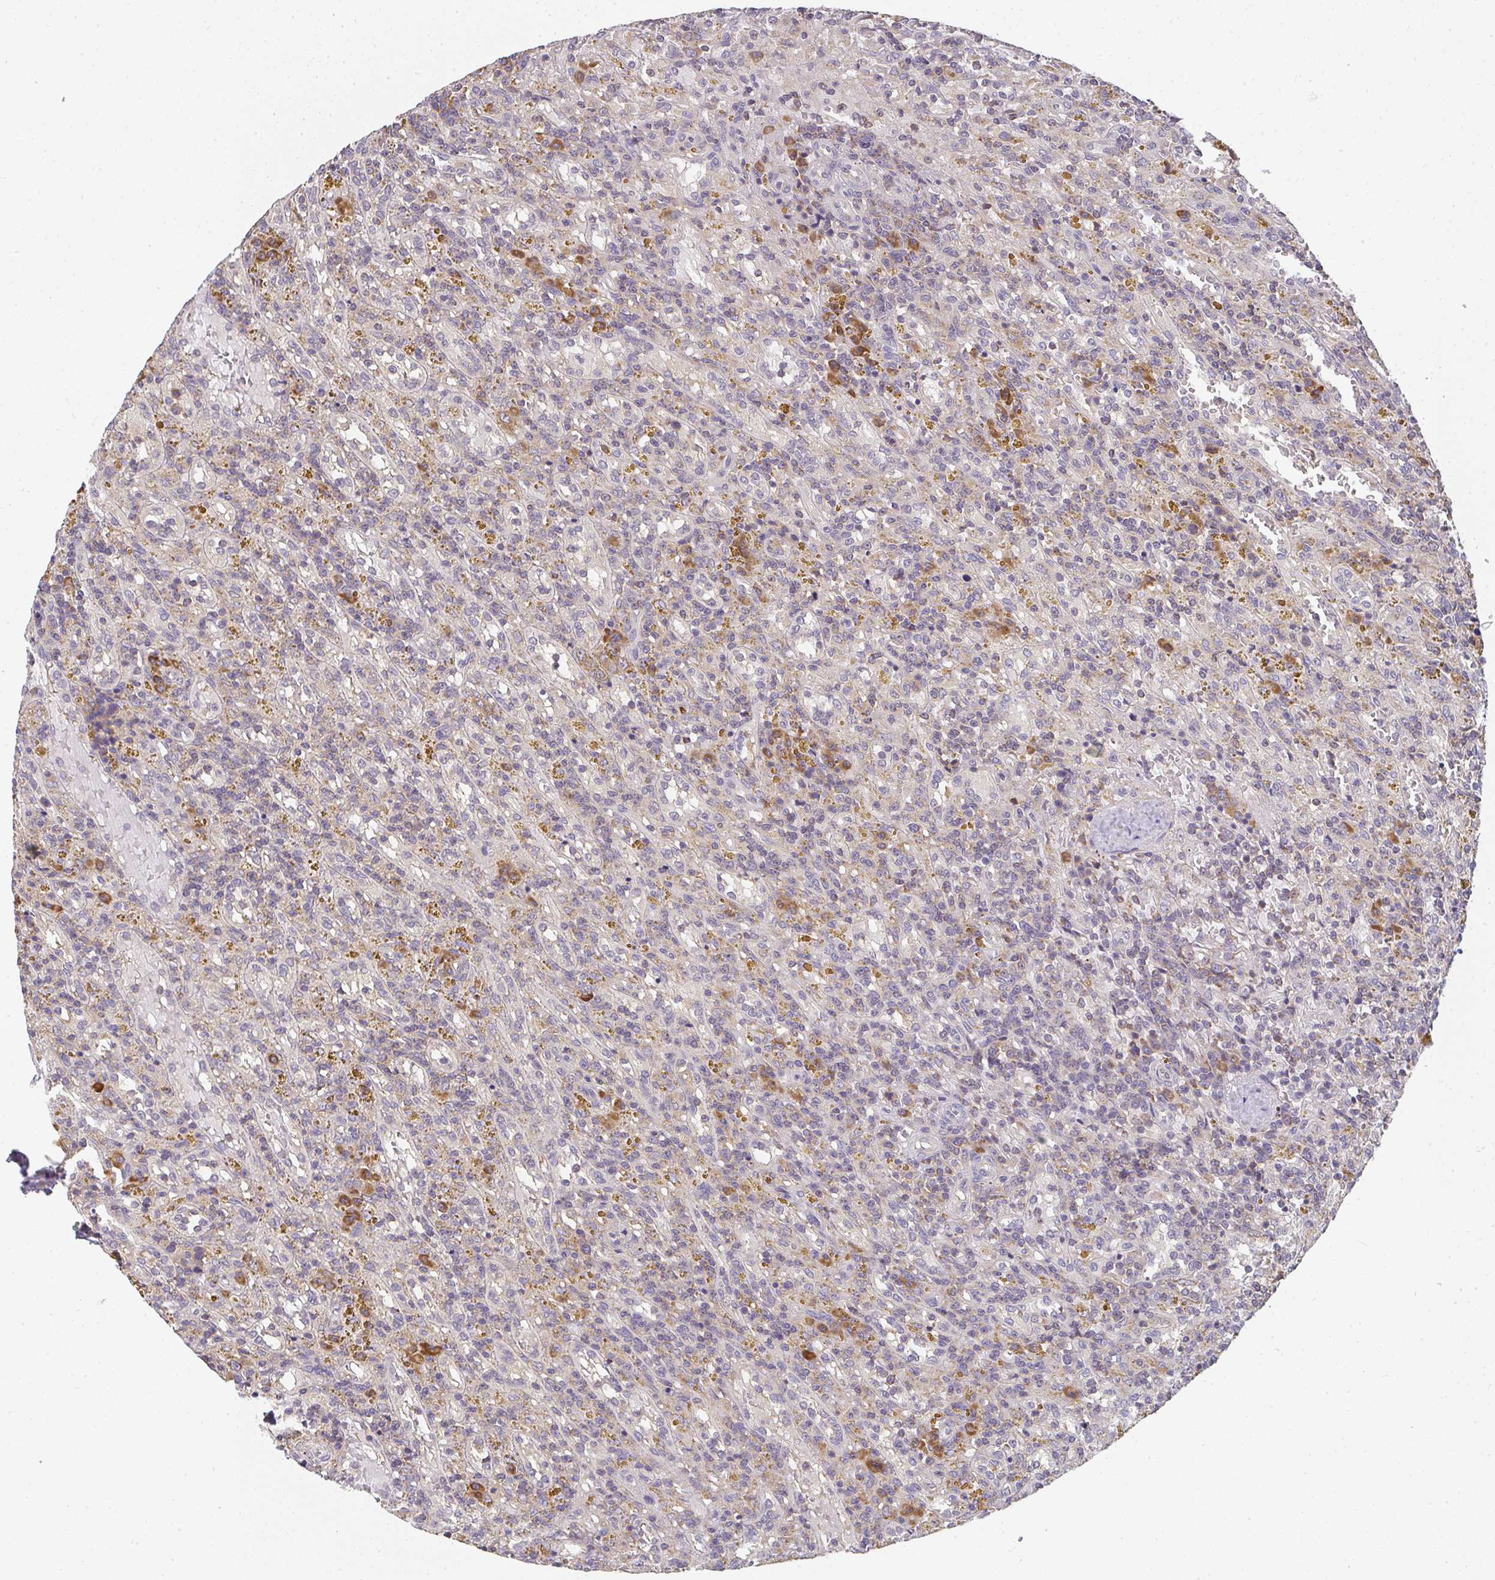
{"staining": {"intensity": "negative", "quantity": "none", "location": "none"}, "tissue": "lymphoma", "cell_type": "Tumor cells", "image_type": "cancer", "snomed": [{"axis": "morphology", "description": "Malignant lymphoma, non-Hodgkin's type, Low grade"}, {"axis": "topography", "description": "Spleen"}], "caption": "Immunohistochemistry (IHC) micrograph of lymphoma stained for a protein (brown), which reveals no positivity in tumor cells.", "gene": "SLC35B3", "patient": {"sex": "female", "age": 65}}